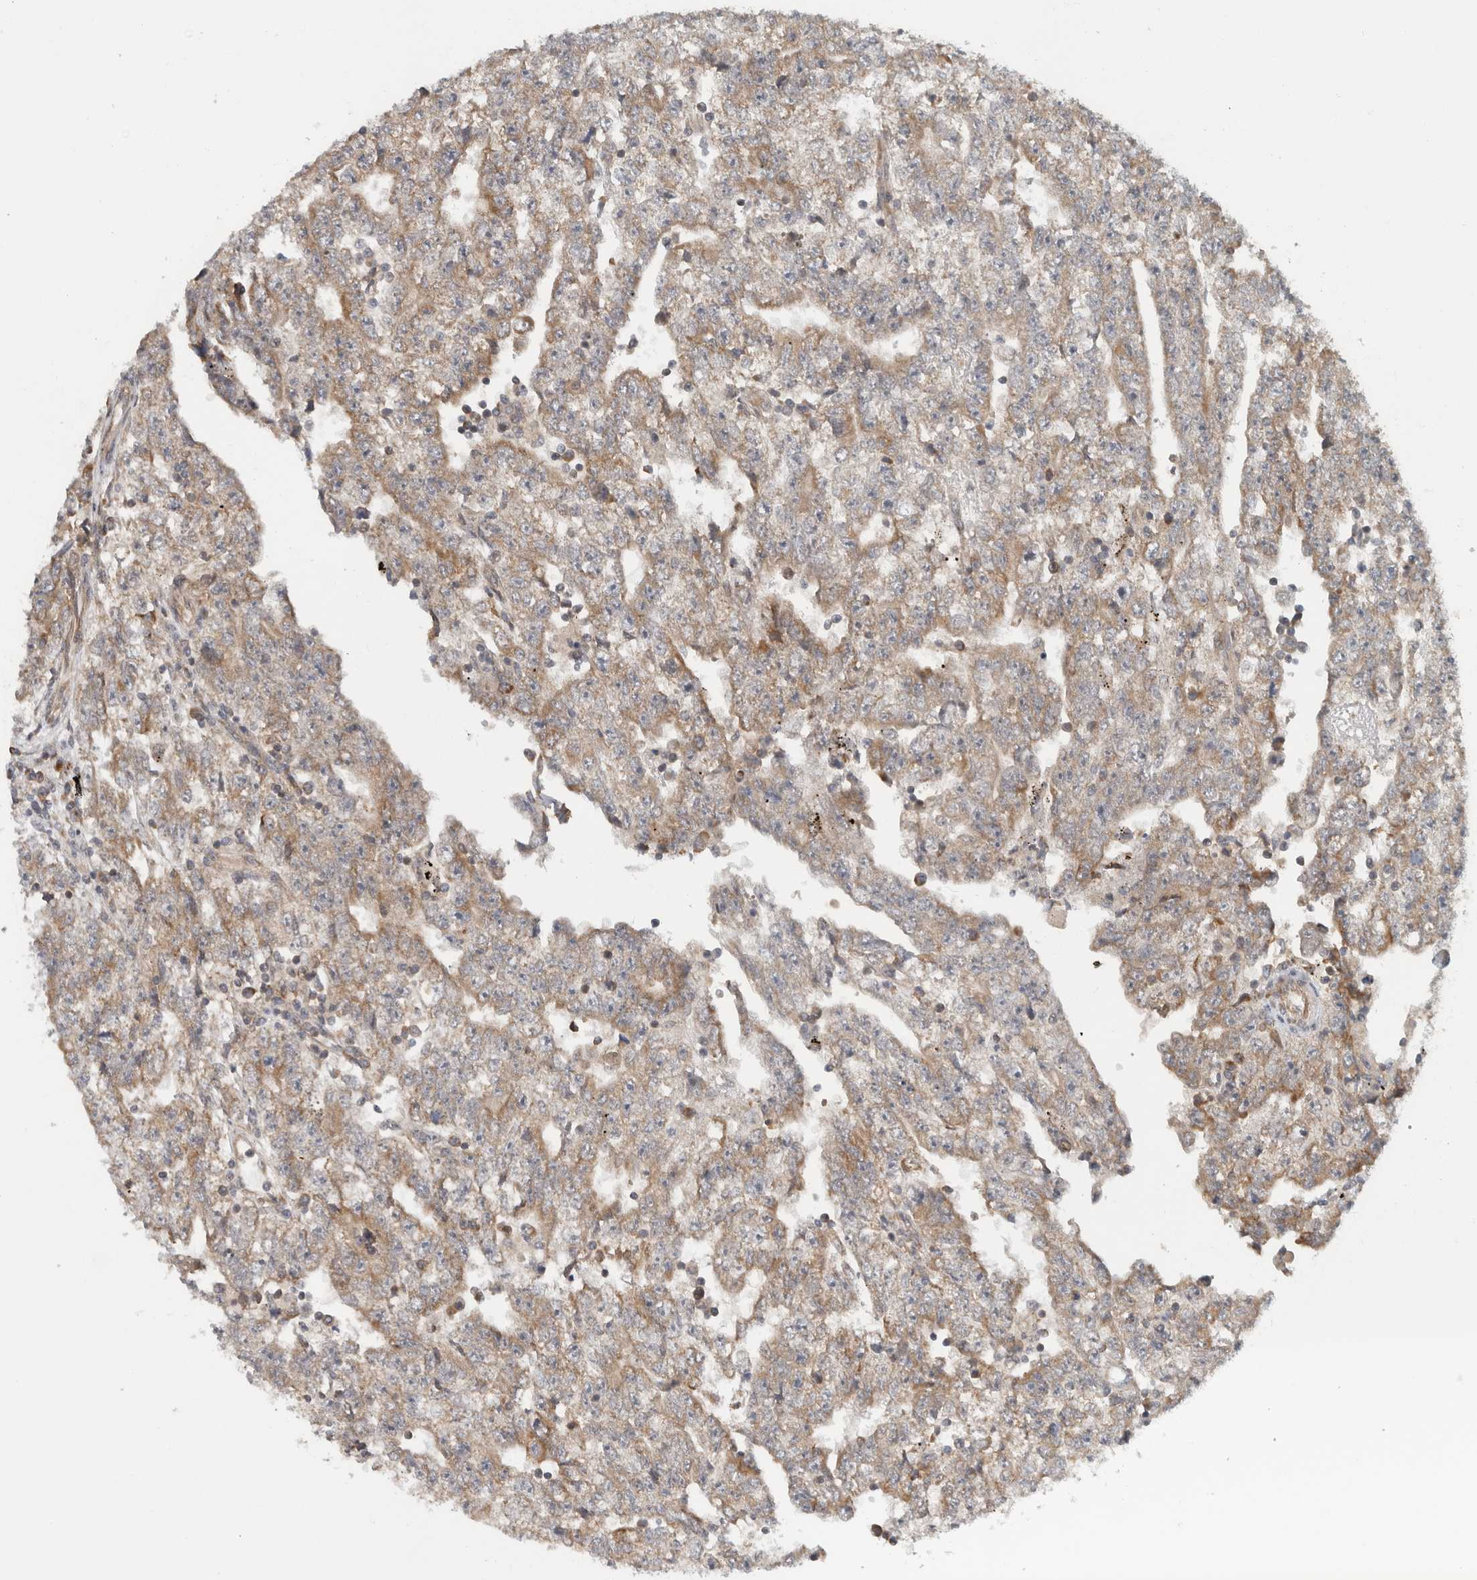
{"staining": {"intensity": "moderate", "quantity": "25%-75%", "location": "cytoplasmic/membranous"}, "tissue": "testis cancer", "cell_type": "Tumor cells", "image_type": "cancer", "snomed": [{"axis": "morphology", "description": "Carcinoma, Embryonal, NOS"}, {"axis": "topography", "description": "Testis"}], "caption": "Human testis embryonal carcinoma stained with a protein marker reveals moderate staining in tumor cells.", "gene": "CMC2", "patient": {"sex": "male", "age": 25}}